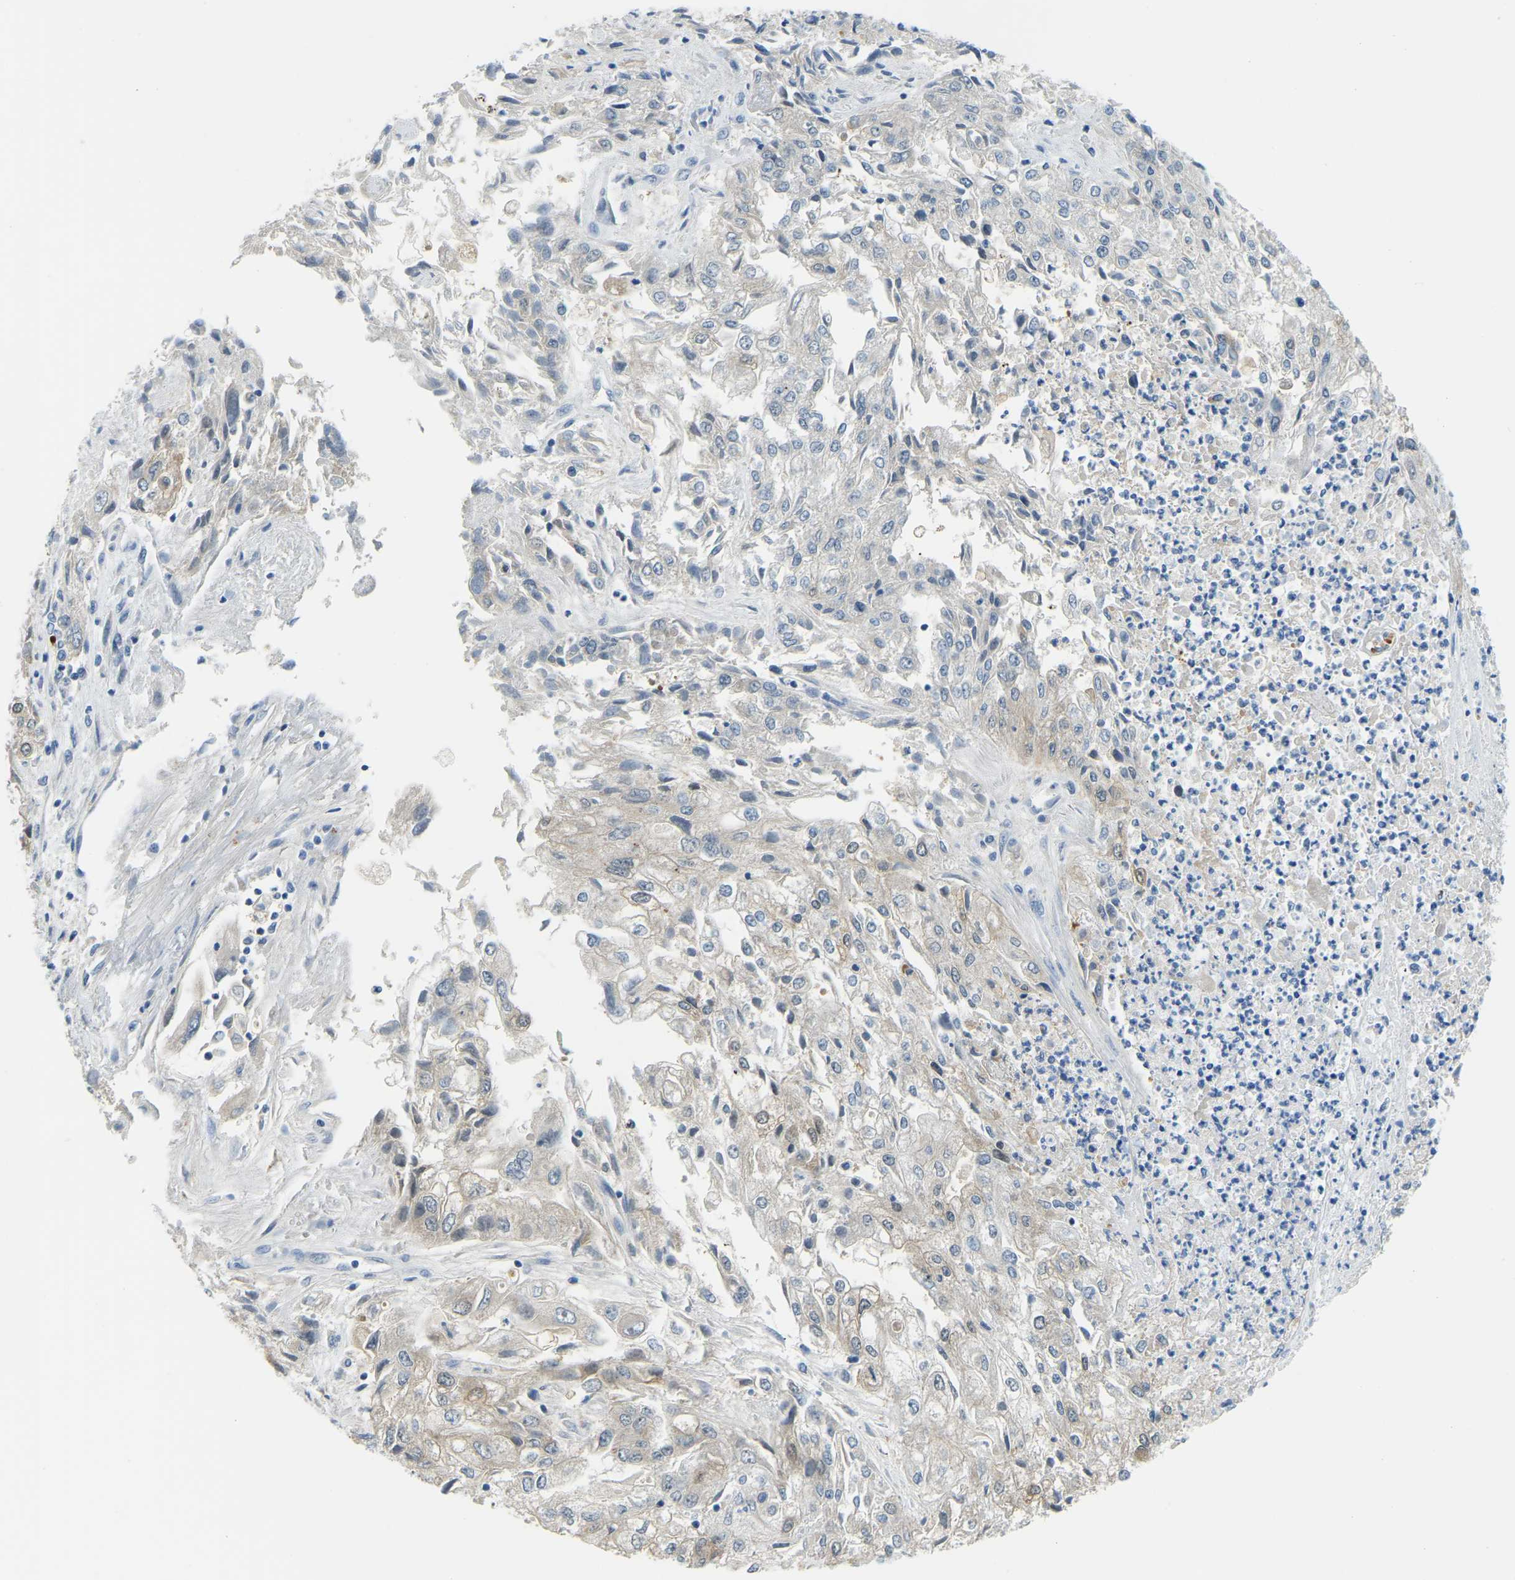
{"staining": {"intensity": "weak", "quantity": "25%-75%", "location": "cytoplasmic/membranous"}, "tissue": "endometrial cancer", "cell_type": "Tumor cells", "image_type": "cancer", "snomed": [{"axis": "morphology", "description": "Adenocarcinoma, NOS"}, {"axis": "topography", "description": "Endometrium"}], "caption": "A high-resolution image shows immunohistochemistry (IHC) staining of endometrial cancer (adenocarcinoma), which demonstrates weak cytoplasmic/membranous expression in about 25%-75% of tumor cells. (brown staining indicates protein expression, while blue staining denotes nuclei).", "gene": "NME8", "patient": {"sex": "female", "age": 49}}